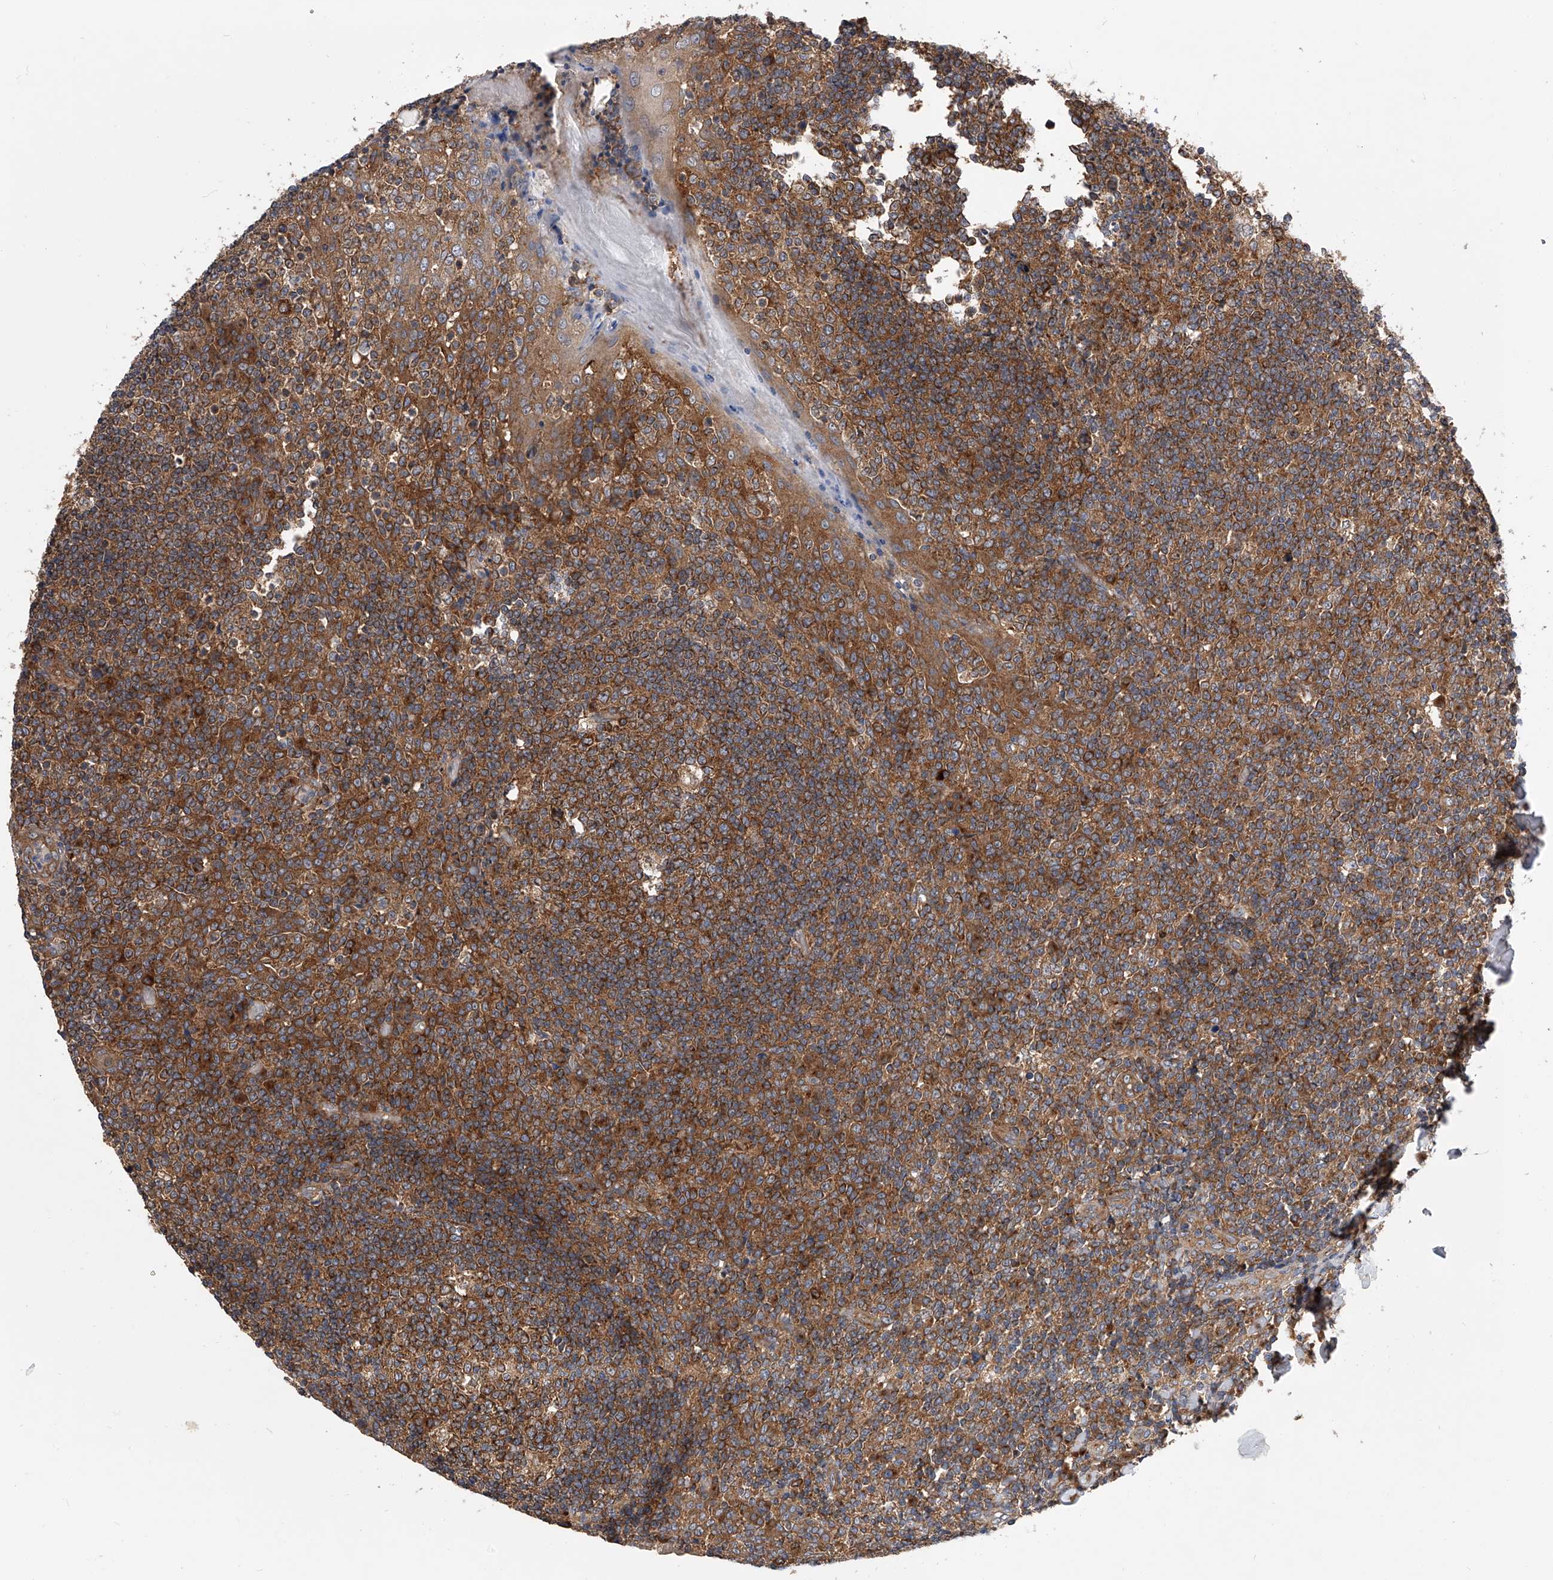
{"staining": {"intensity": "strong", "quantity": ">75%", "location": "cytoplasmic/membranous"}, "tissue": "tonsil", "cell_type": "Germinal center cells", "image_type": "normal", "snomed": [{"axis": "morphology", "description": "Normal tissue, NOS"}, {"axis": "topography", "description": "Tonsil"}], "caption": "DAB immunohistochemical staining of normal human tonsil displays strong cytoplasmic/membranous protein staining in about >75% of germinal center cells. (DAB IHC with brightfield microscopy, high magnification).", "gene": "CFAP410", "patient": {"sex": "female", "age": 19}}